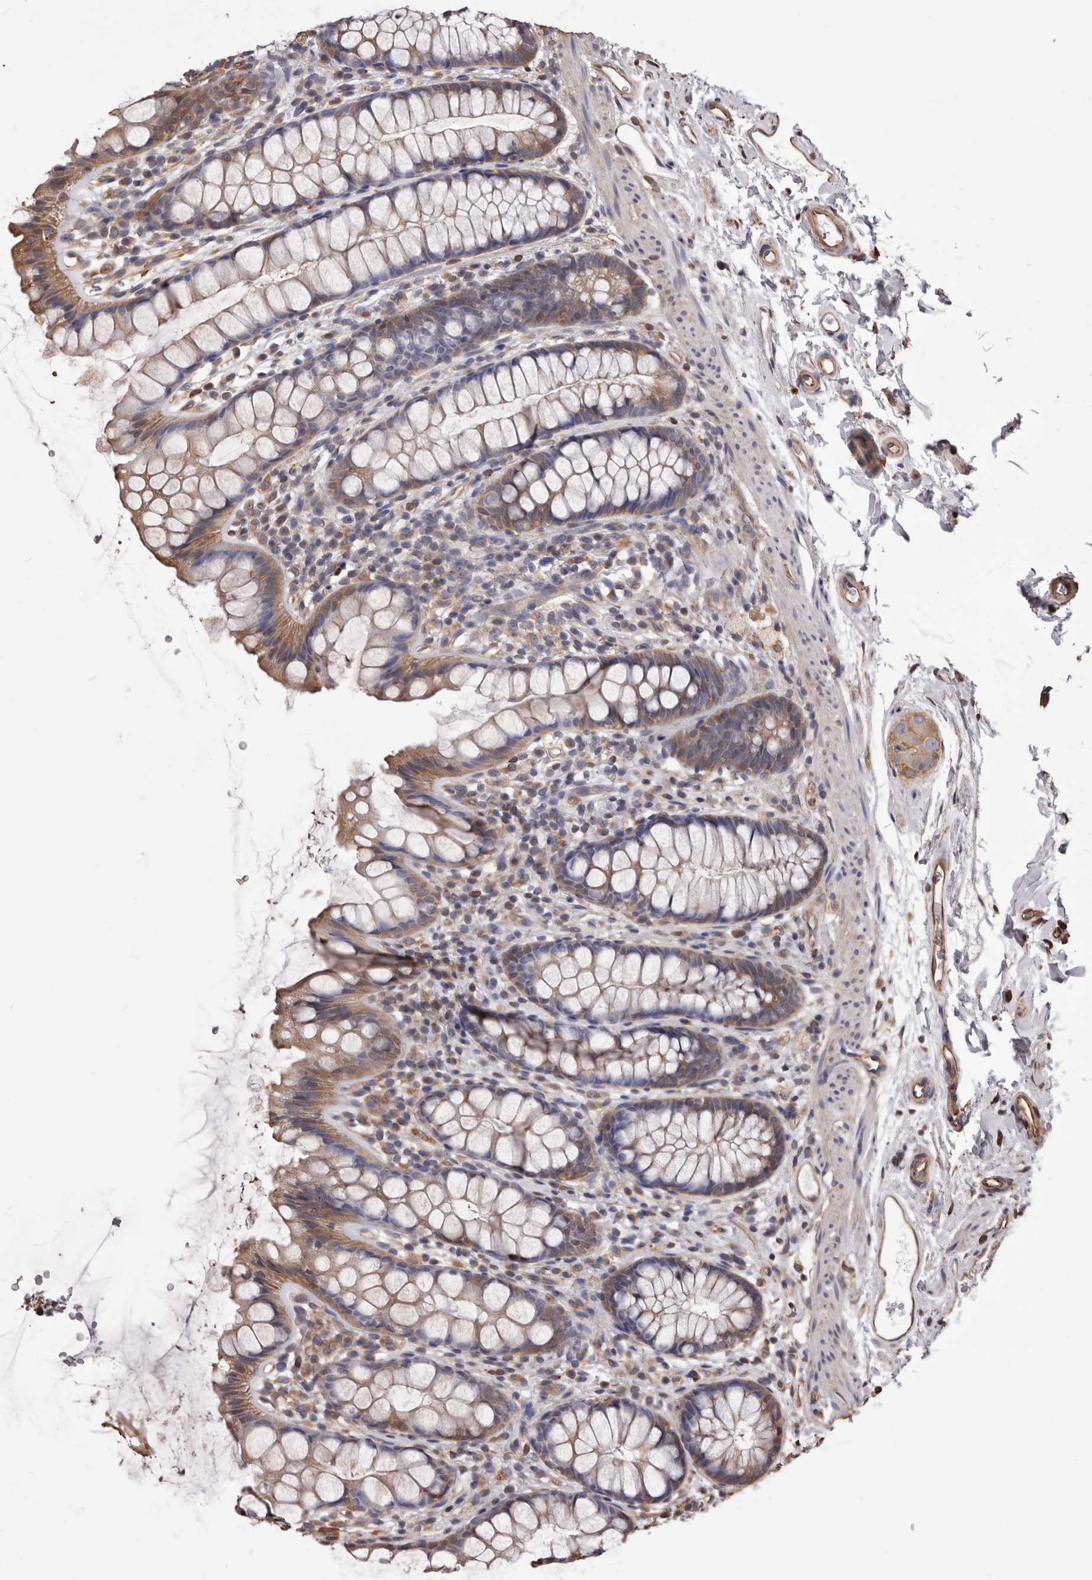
{"staining": {"intensity": "weak", "quantity": "25%-75%", "location": "cytoplasmic/membranous"}, "tissue": "rectum", "cell_type": "Glandular cells", "image_type": "normal", "snomed": [{"axis": "morphology", "description": "Normal tissue, NOS"}, {"axis": "topography", "description": "Rectum"}], "caption": "Unremarkable rectum shows weak cytoplasmic/membranous expression in approximately 25%-75% of glandular cells Nuclei are stained in blue..", "gene": "CEP104", "patient": {"sex": "female", "age": 65}}